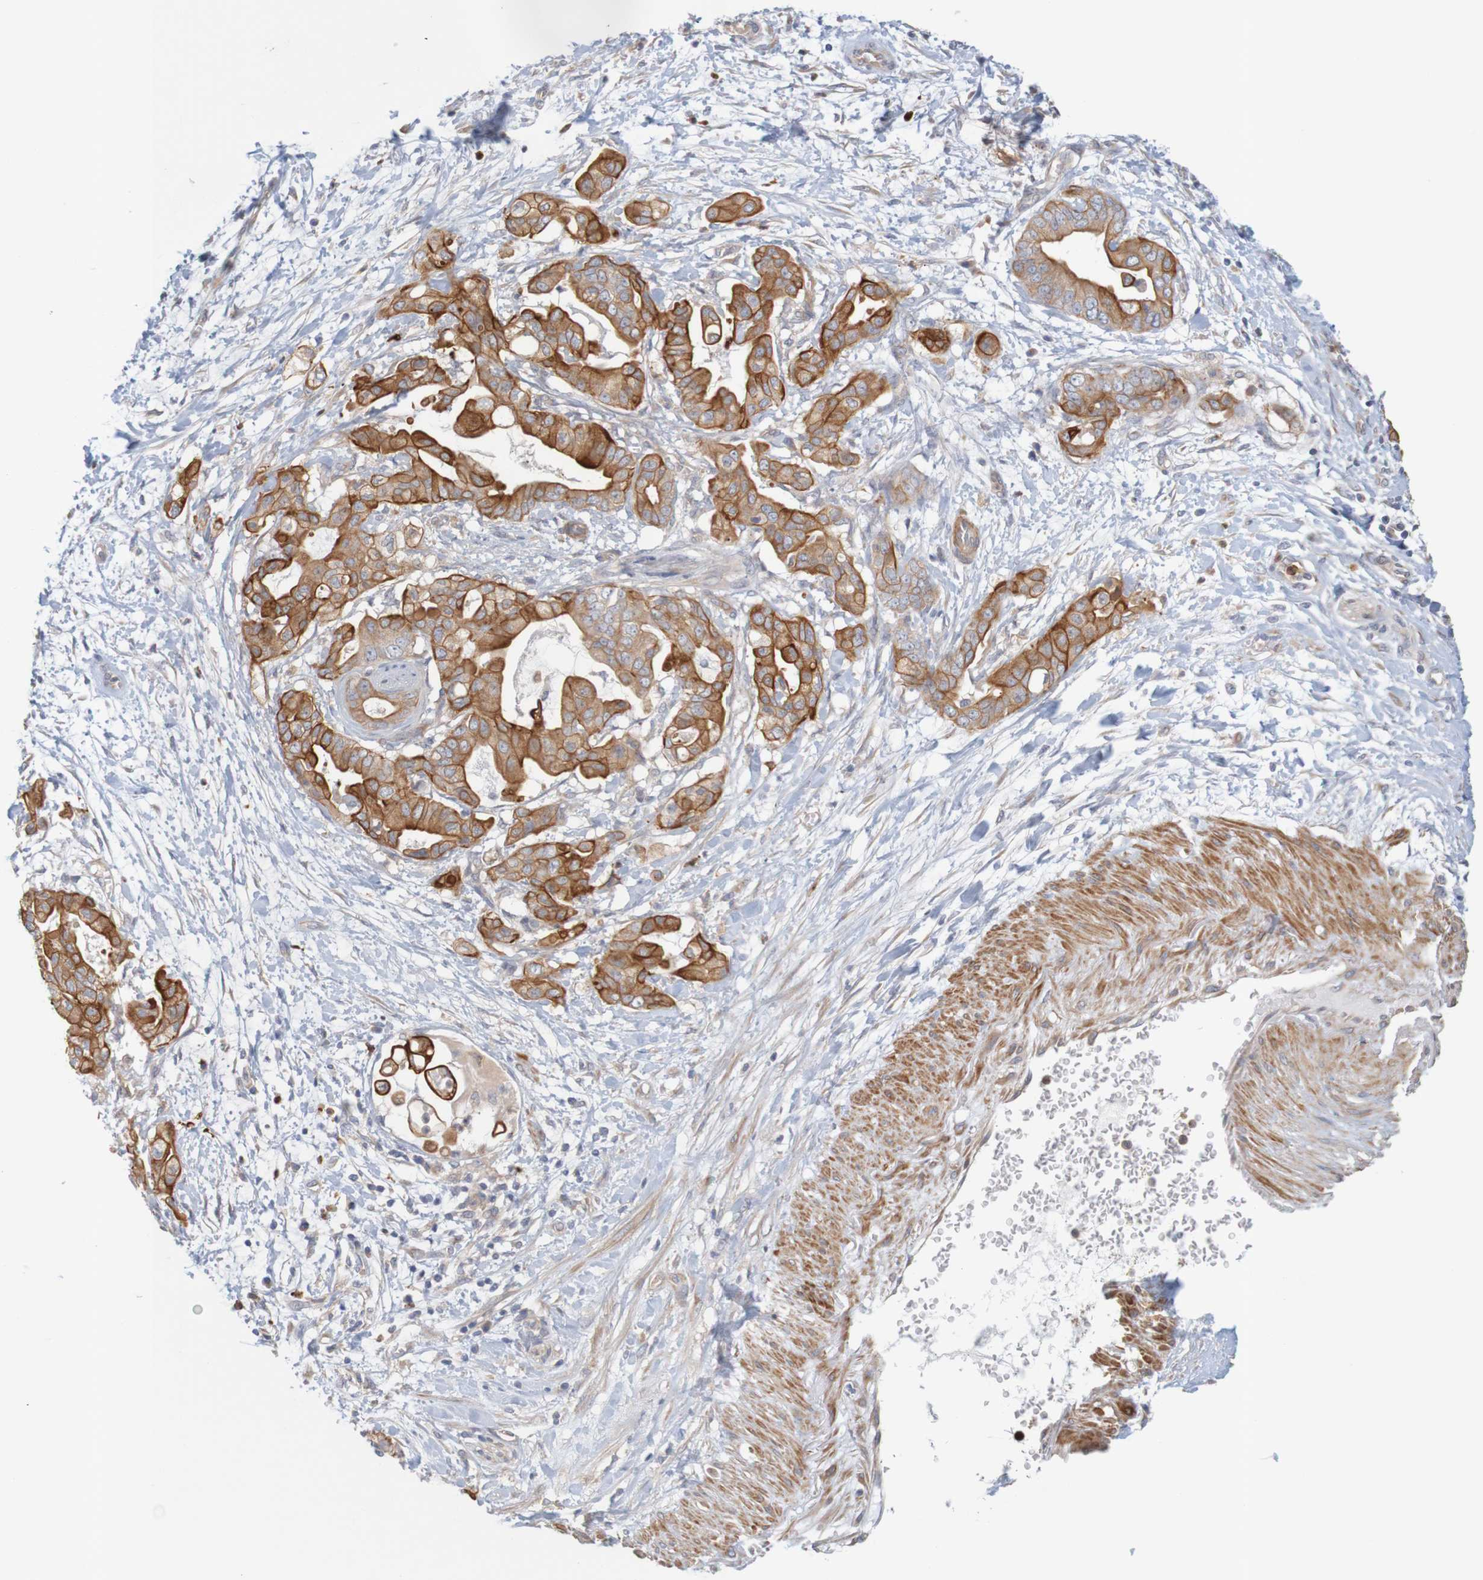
{"staining": {"intensity": "moderate", "quantity": ">75%", "location": "cytoplasmic/membranous"}, "tissue": "pancreatic cancer", "cell_type": "Tumor cells", "image_type": "cancer", "snomed": [{"axis": "morphology", "description": "Adenocarcinoma, NOS"}, {"axis": "topography", "description": "Pancreas"}], "caption": "About >75% of tumor cells in human pancreatic cancer exhibit moderate cytoplasmic/membranous protein positivity as visualized by brown immunohistochemical staining.", "gene": "KRT23", "patient": {"sex": "female", "age": 75}}